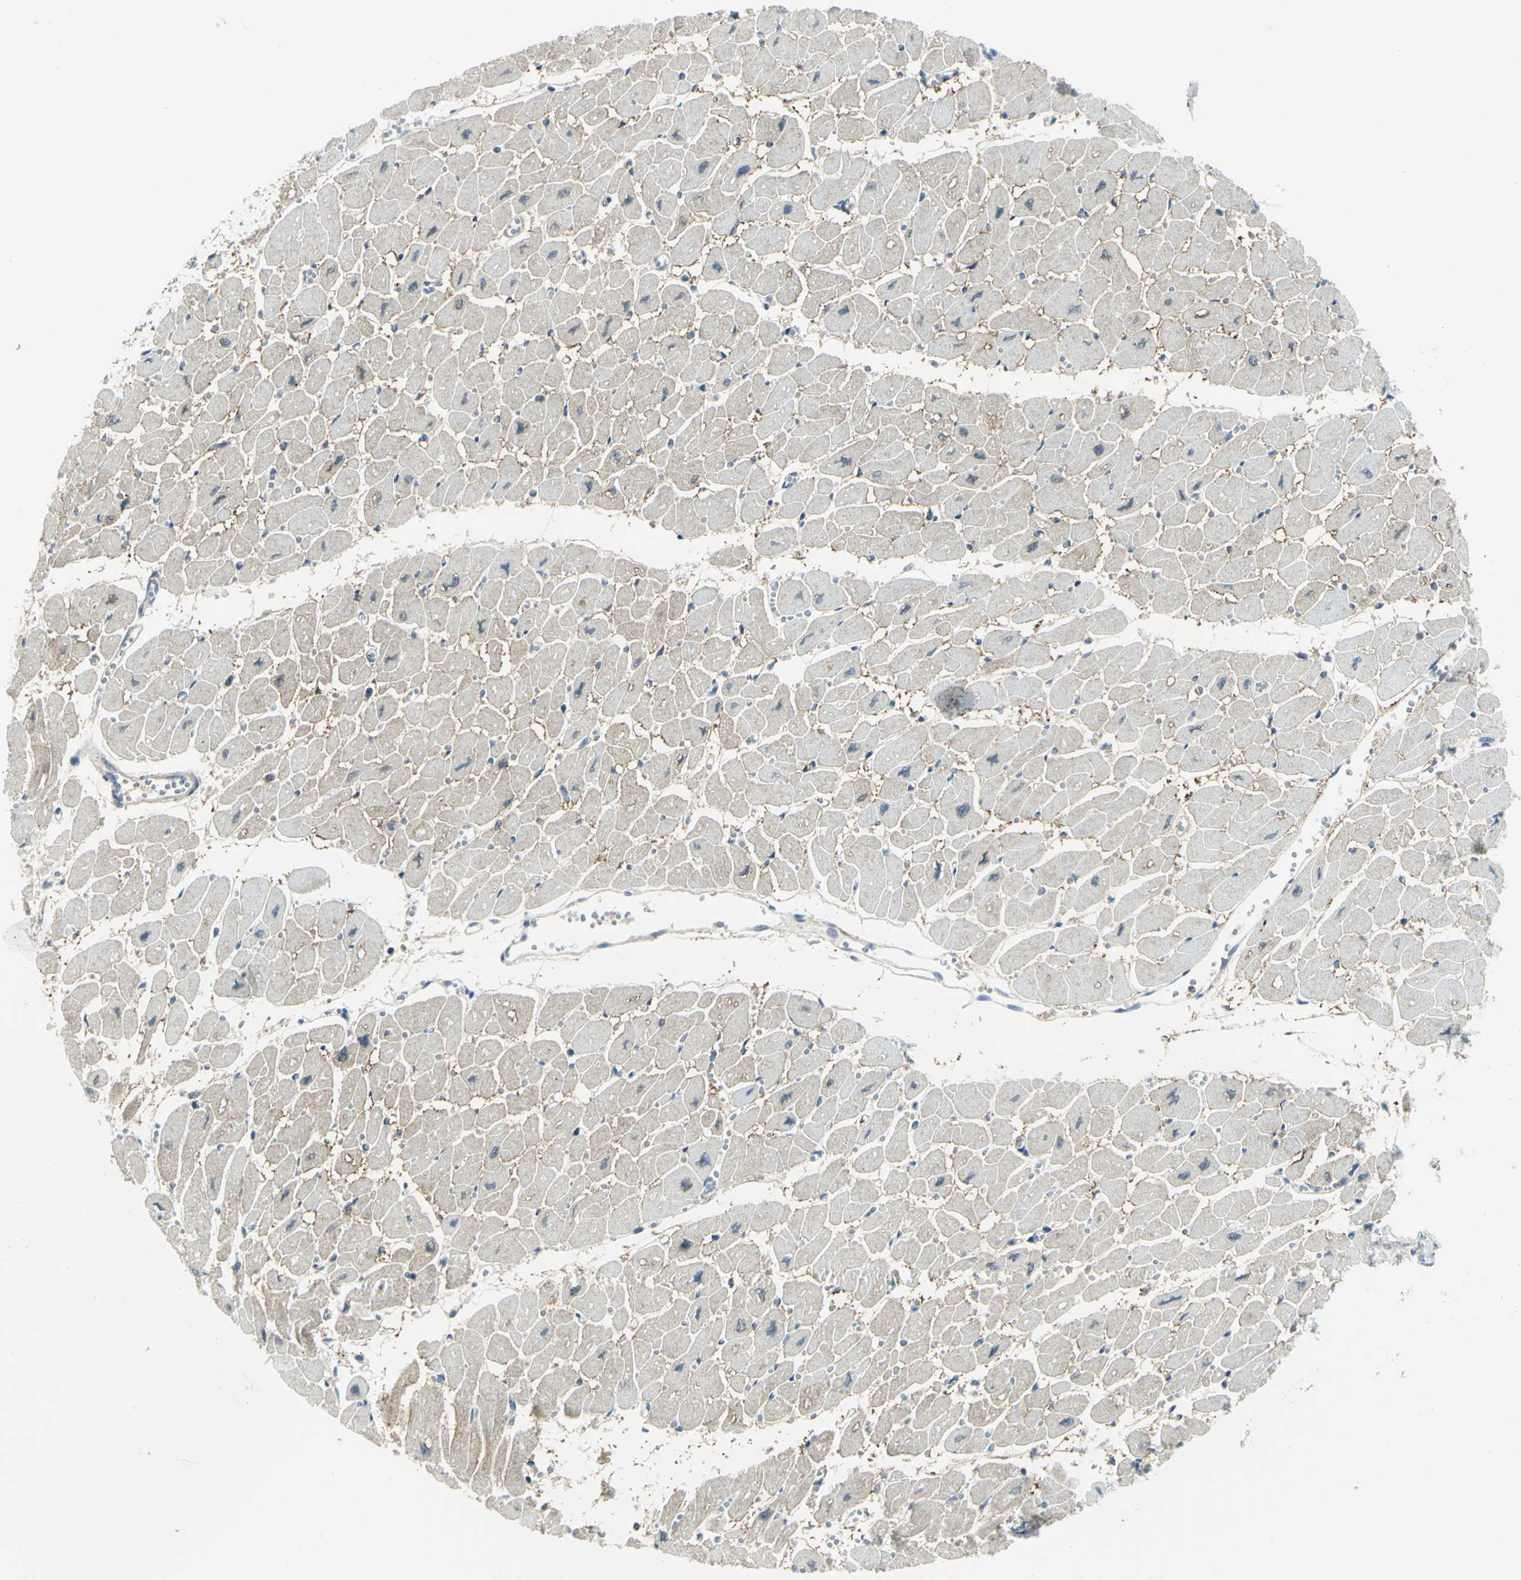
{"staining": {"intensity": "negative", "quantity": "none", "location": "none"}, "tissue": "heart muscle", "cell_type": "Cardiomyocytes", "image_type": "normal", "snomed": [{"axis": "morphology", "description": "Normal tissue, NOS"}, {"axis": "topography", "description": "Heart"}], "caption": "This histopathology image is of benign heart muscle stained with IHC to label a protein in brown with the nuclei are counter-stained blue. There is no expression in cardiomyocytes.", "gene": "ALDOA", "patient": {"sex": "female", "age": 54}}